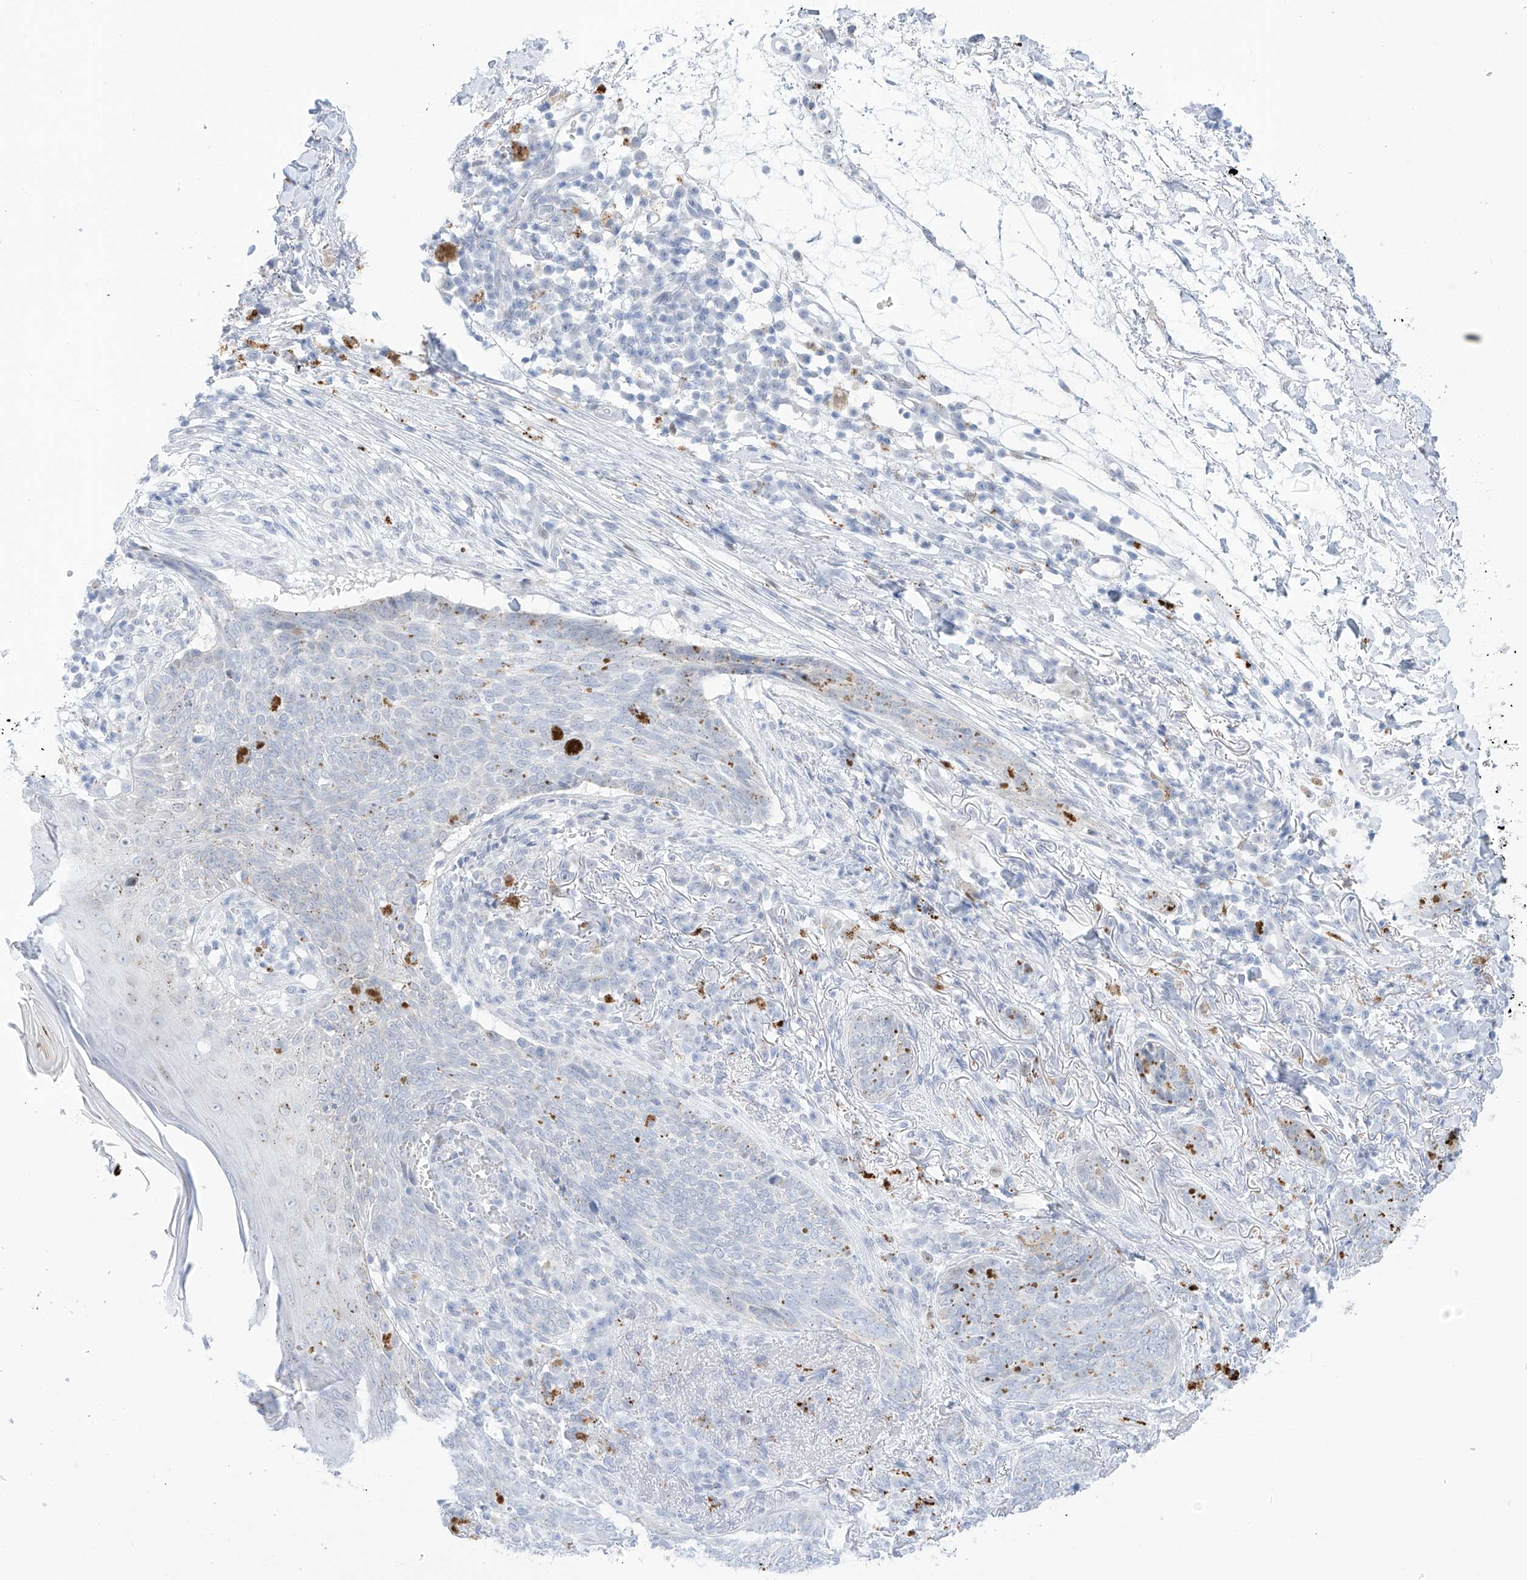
{"staining": {"intensity": "negative", "quantity": "none", "location": "none"}, "tissue": "skin cancer", "cell_type": "Tumor cells", "image_type": "cancer", "snomed": [{"axis": "morphology", "description": "Basal cell carcinoma"}, {"axis": "topography", "description": "Skin"}], "caption": "Tumor cells show no significant positivity in skin cancer. (DAB IHC with hematoxylin counter stain).", "gene": "PSPH", "patient": {"sex": "male", "age": 85}}